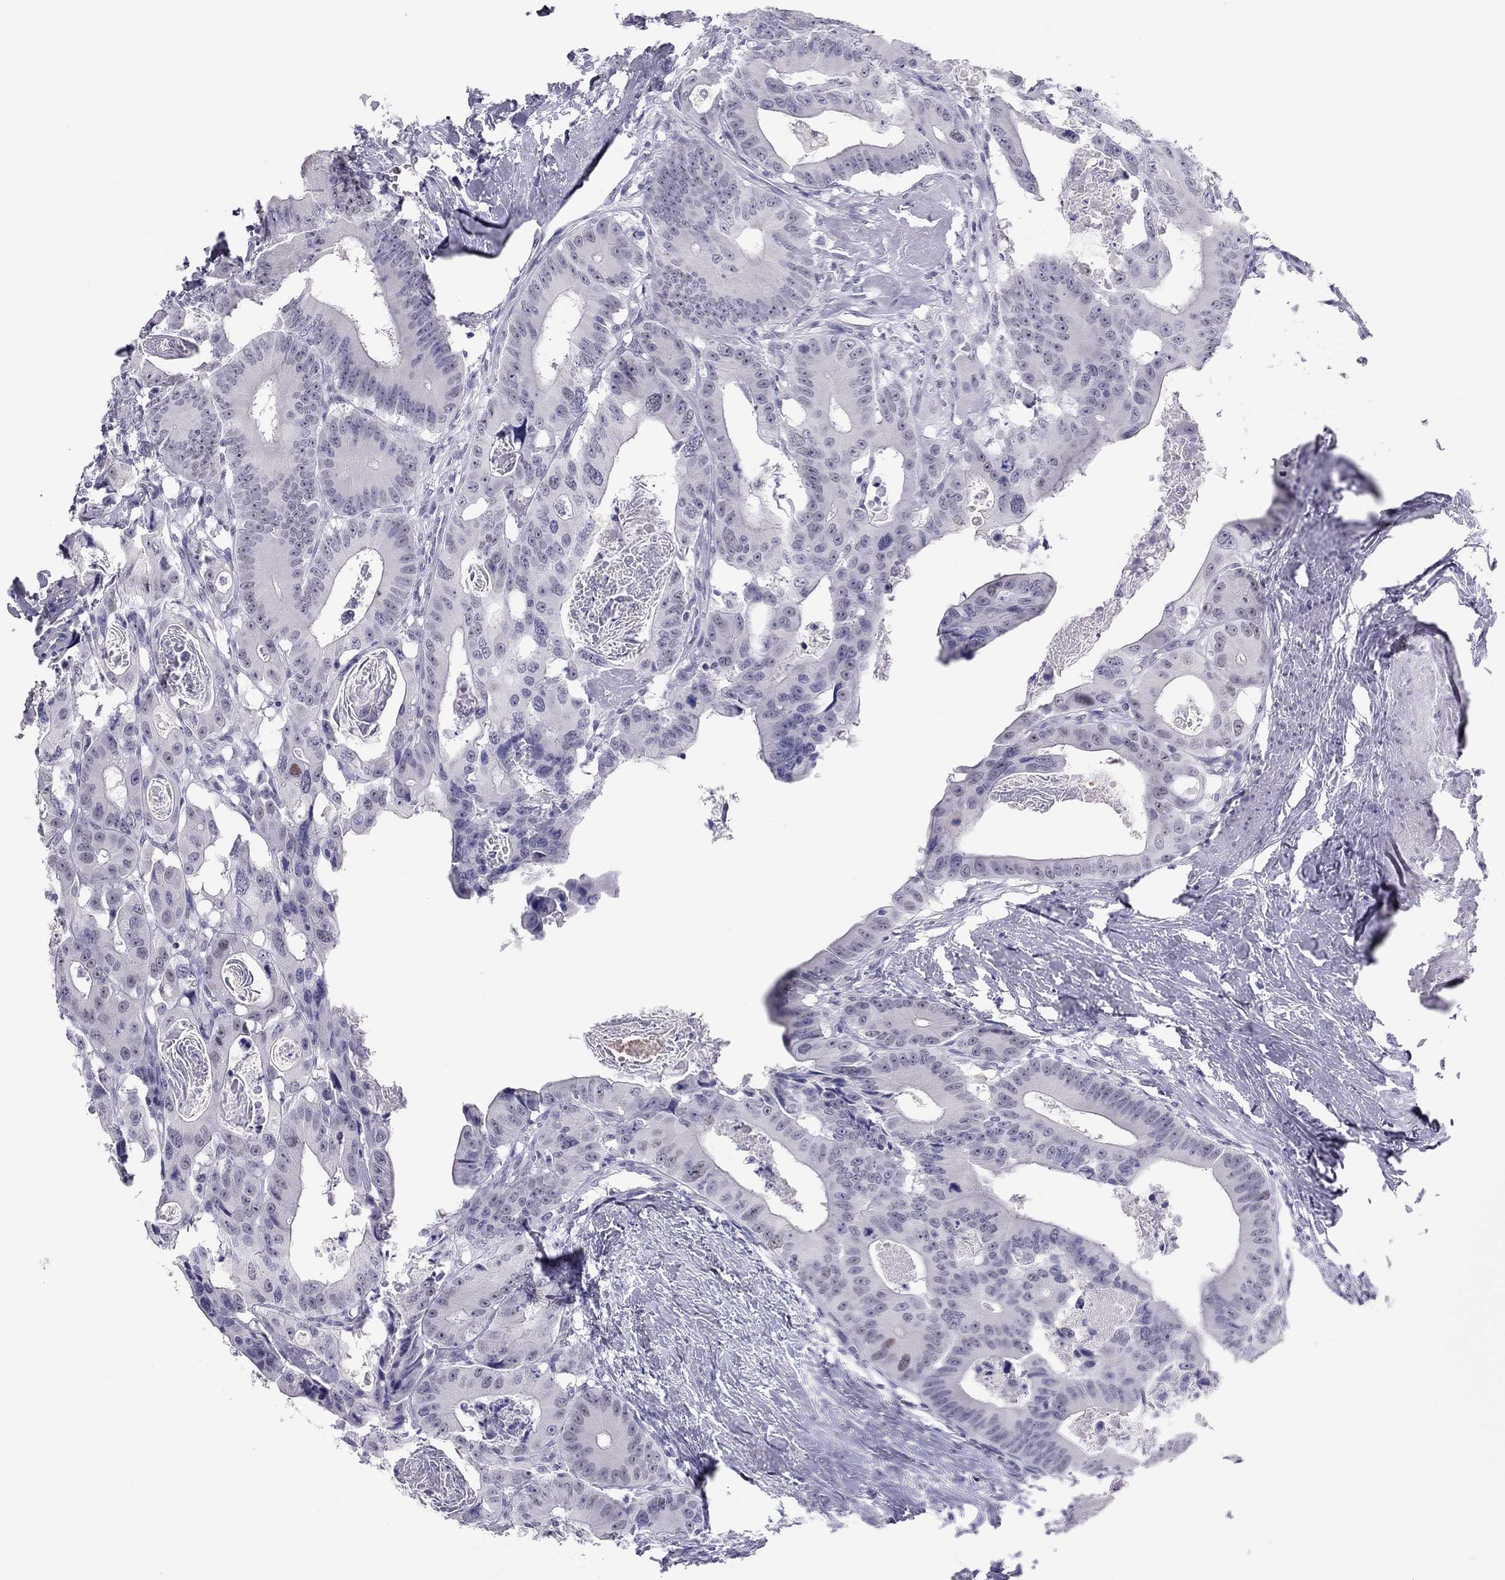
{"staining": {"intensity": "negative", "quantity": "none", "location": "none"}, "tissue": "colorectal cancer", "cell_type": "Tumor cells", "image_type": "cancer", "snomed": [{"axis": "morphology", "description": "Adenocarcinoma, NOS"}, {"axis": "topography", "description": "Rectum"}], "caption": "Tumor cells are negative for brown protein staining in colorectal adenocarcinoma. (DAB (3,3'-diaminobenzidine) immunohistochemistry, high magnification).", "gene": "PHOX2A", "patient": {"sex": "male", "age": 64}}